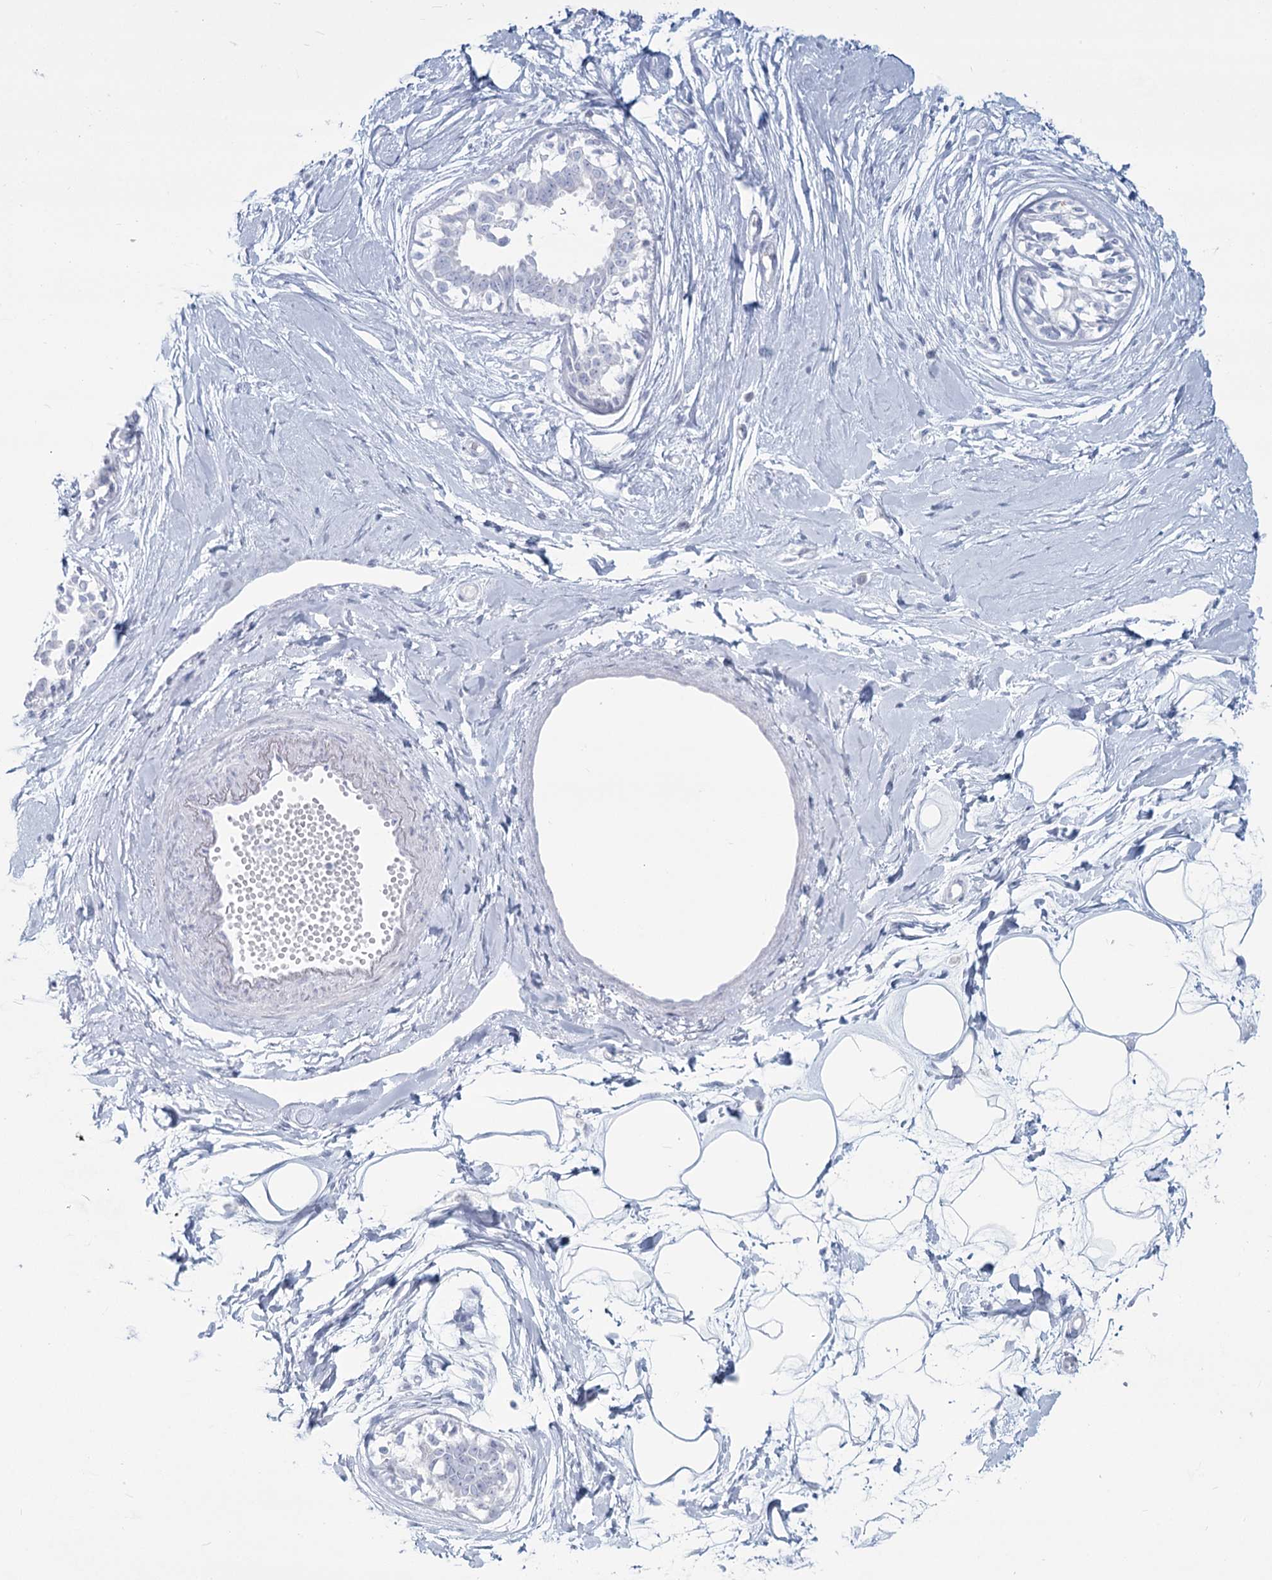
{"staining": {"intensity": "negative", "quantity": "none", "location": "none"}, "tissue": "breast", "cell_type": "Adipocytes", "image_type": "normal", "snomed": [{"axis": "morphology", "description": "Normal tissue, NOS"}, {"axis": "topography", "description": "Breast"}], "caption": "High power microscopy image of an immunohistochemistry (IHC) image of normal breast, revealing no significant expression in adipocytes. Brightfield microscopy of immunohistochemistry stained with DAB (3,3'-diaminobenzidine) (brown) and hematoxylin (blue), captured at high magnification.", "gene": "SLC6A19", "patient": {"sex": "female", "age": 45}}